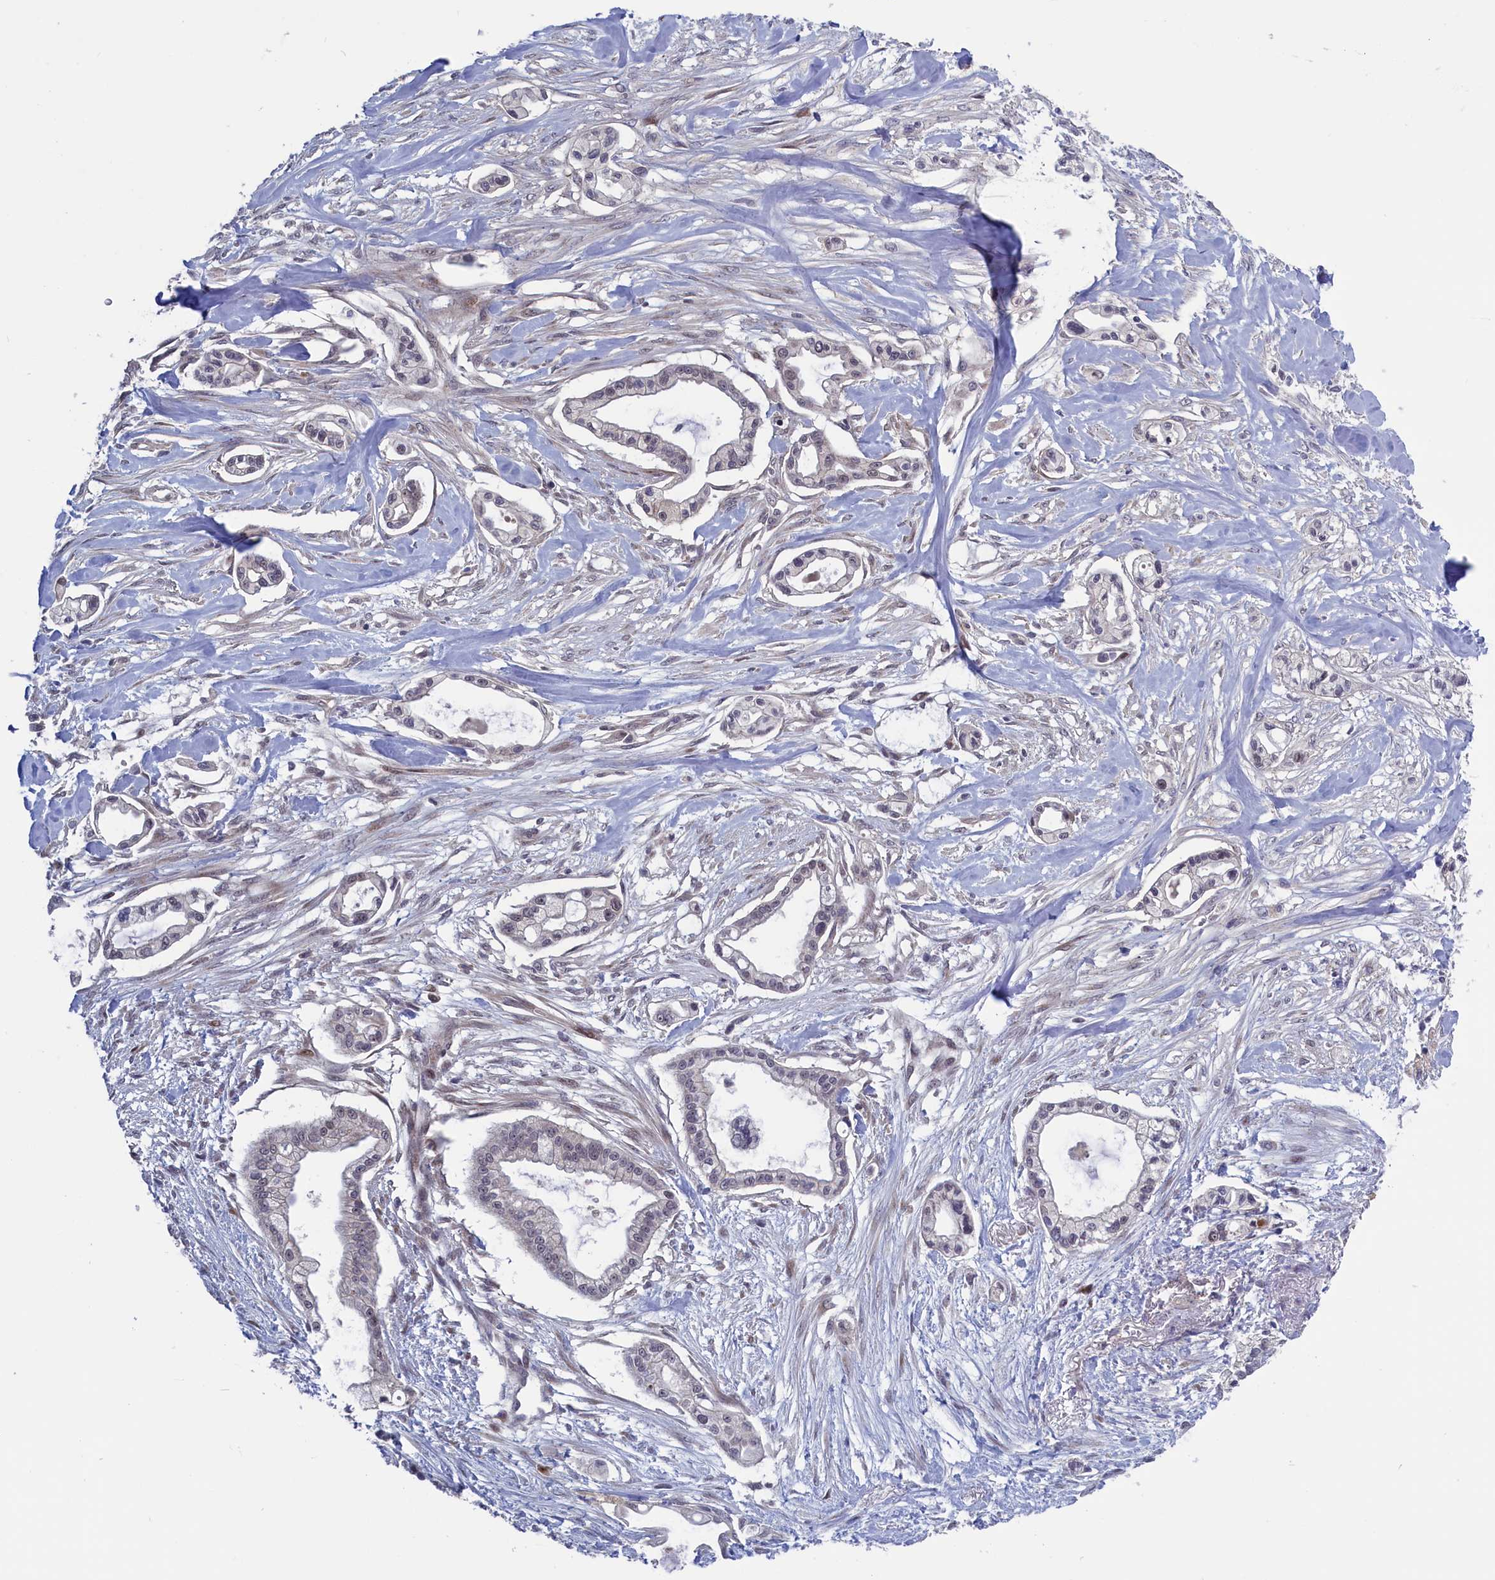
{"staining": {"intensity": "negative", "quantity": "none", "location": "none"}, "tissue": "pancreatic cancer", "cell_type": "Tumor cells", "image_type": "cancer", "snomed": [{"axis": "morphology", "description": "Adenocarcinoma, NOS"}, {"axis": "topography", "description": "Pancreas"}], "caption": "A high-resolution histopathology image shows immunohistochemistry staining of pancreatic cancer, which shows no significant staining in tumor cells. (Brightfield microscopy of DAB (3,3'-diaminobenzidine) IHC at high magnification).", "gene": "LSG1", "patient": {"sex": "male", "age": 68}}